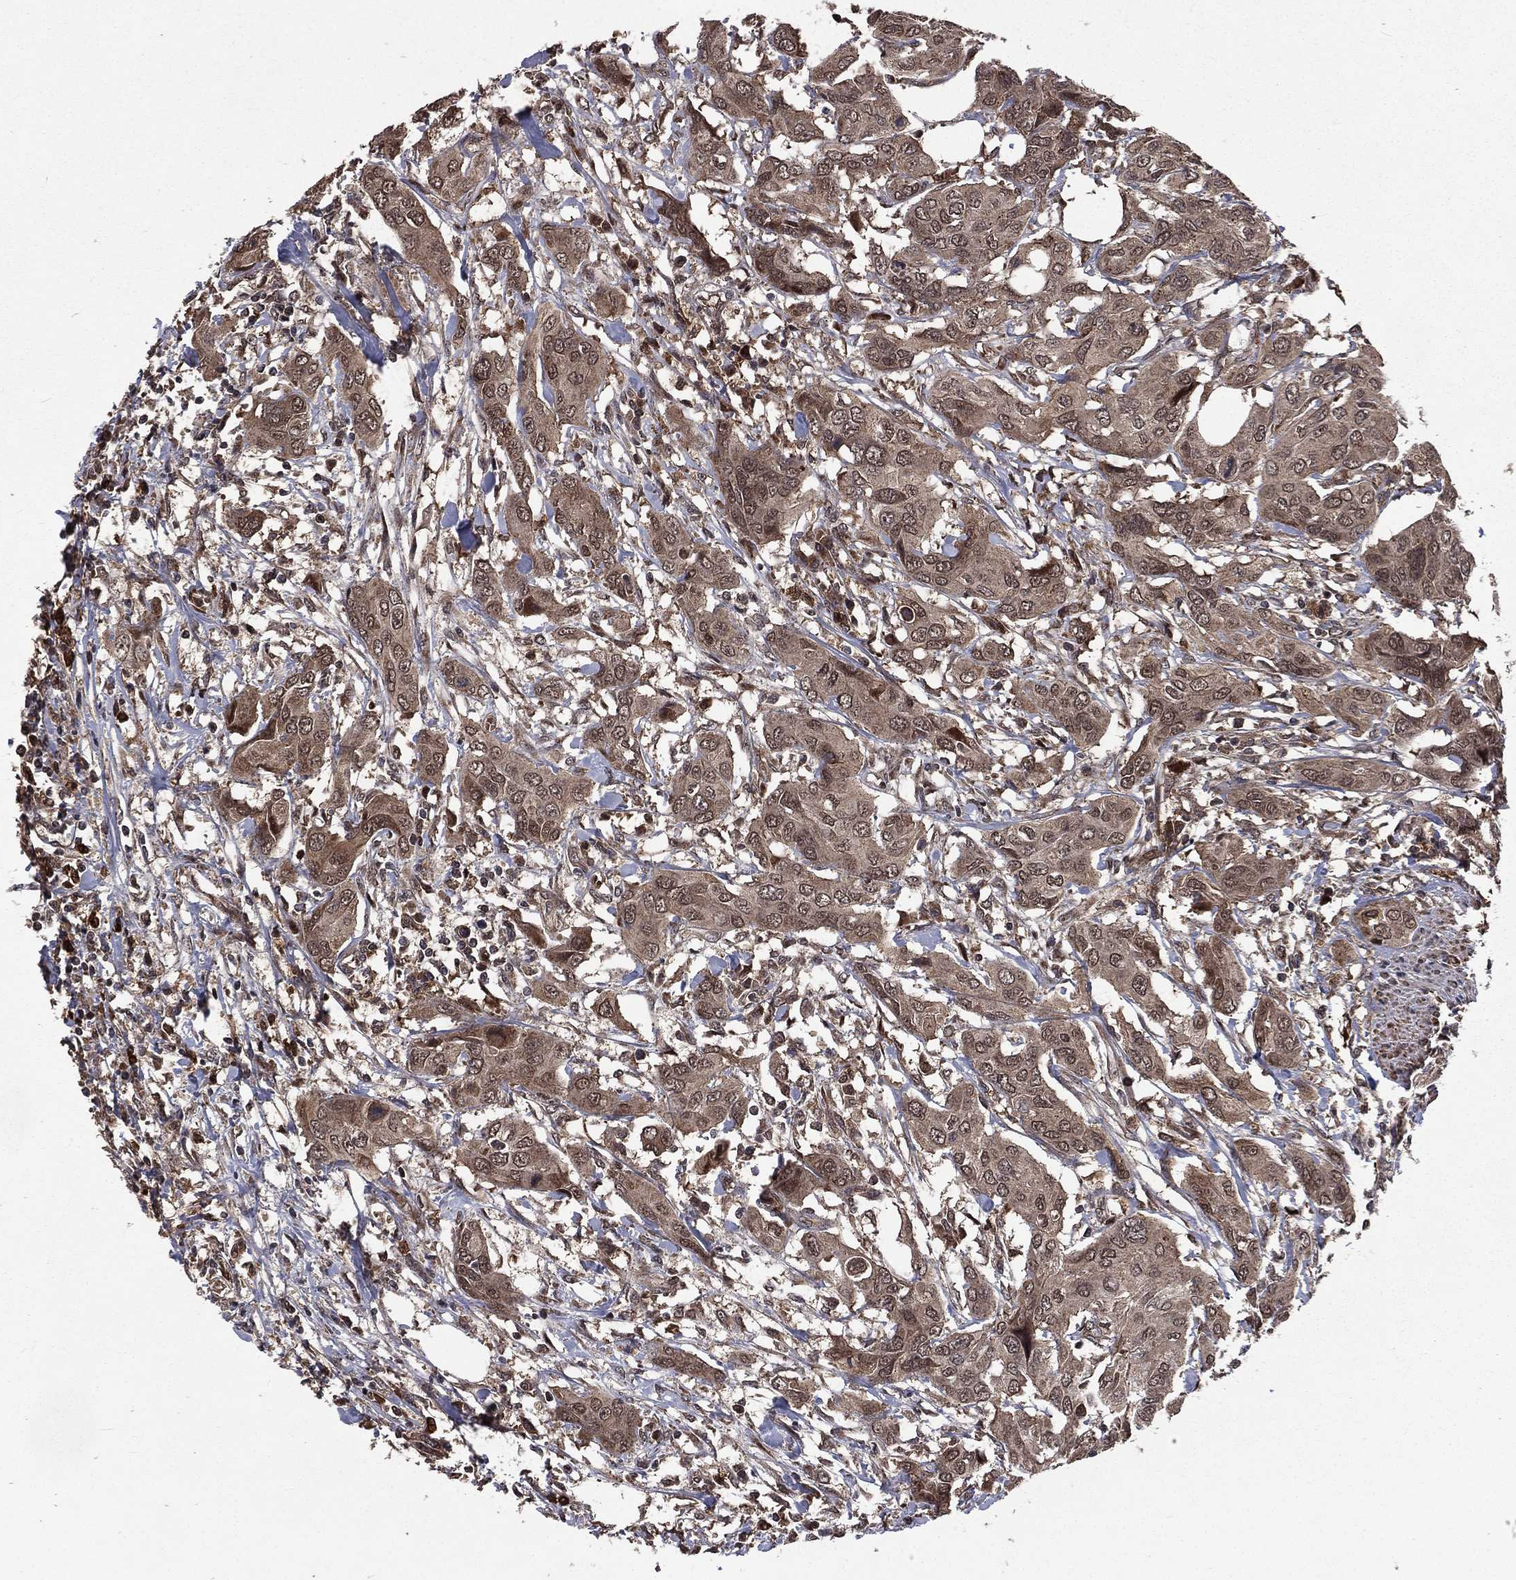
{"staining": {"intensity": "weak", "quantity": ">75%", "location": "cytoplasmic/membranous"}, "tissue": "urothelial cancer", "cell_type": "Tumor cells", "image_type": "cancer", "snomed": [{"axis": "morphology", "description": "Urothelial carcinoma, NOS"}, {"axis": "morphology", "description": "Urothelial carcinoma, High grade"}, {"axis": "topography", "description": "Urinary bladder"}], "caption": "Immunohistochemistry (IHC) histopathology image of neoplastic tissue: human high-grade urothelial carcinoma stained using IHC demonstrates low levels of weak protein expression localized specifically in the cytoplasmic/membranous of tumor cells, appearing as a cytoplasmic/membranous brown color.", "gene": "LENG8", "patient": {"sex": "male", "age": 63}}